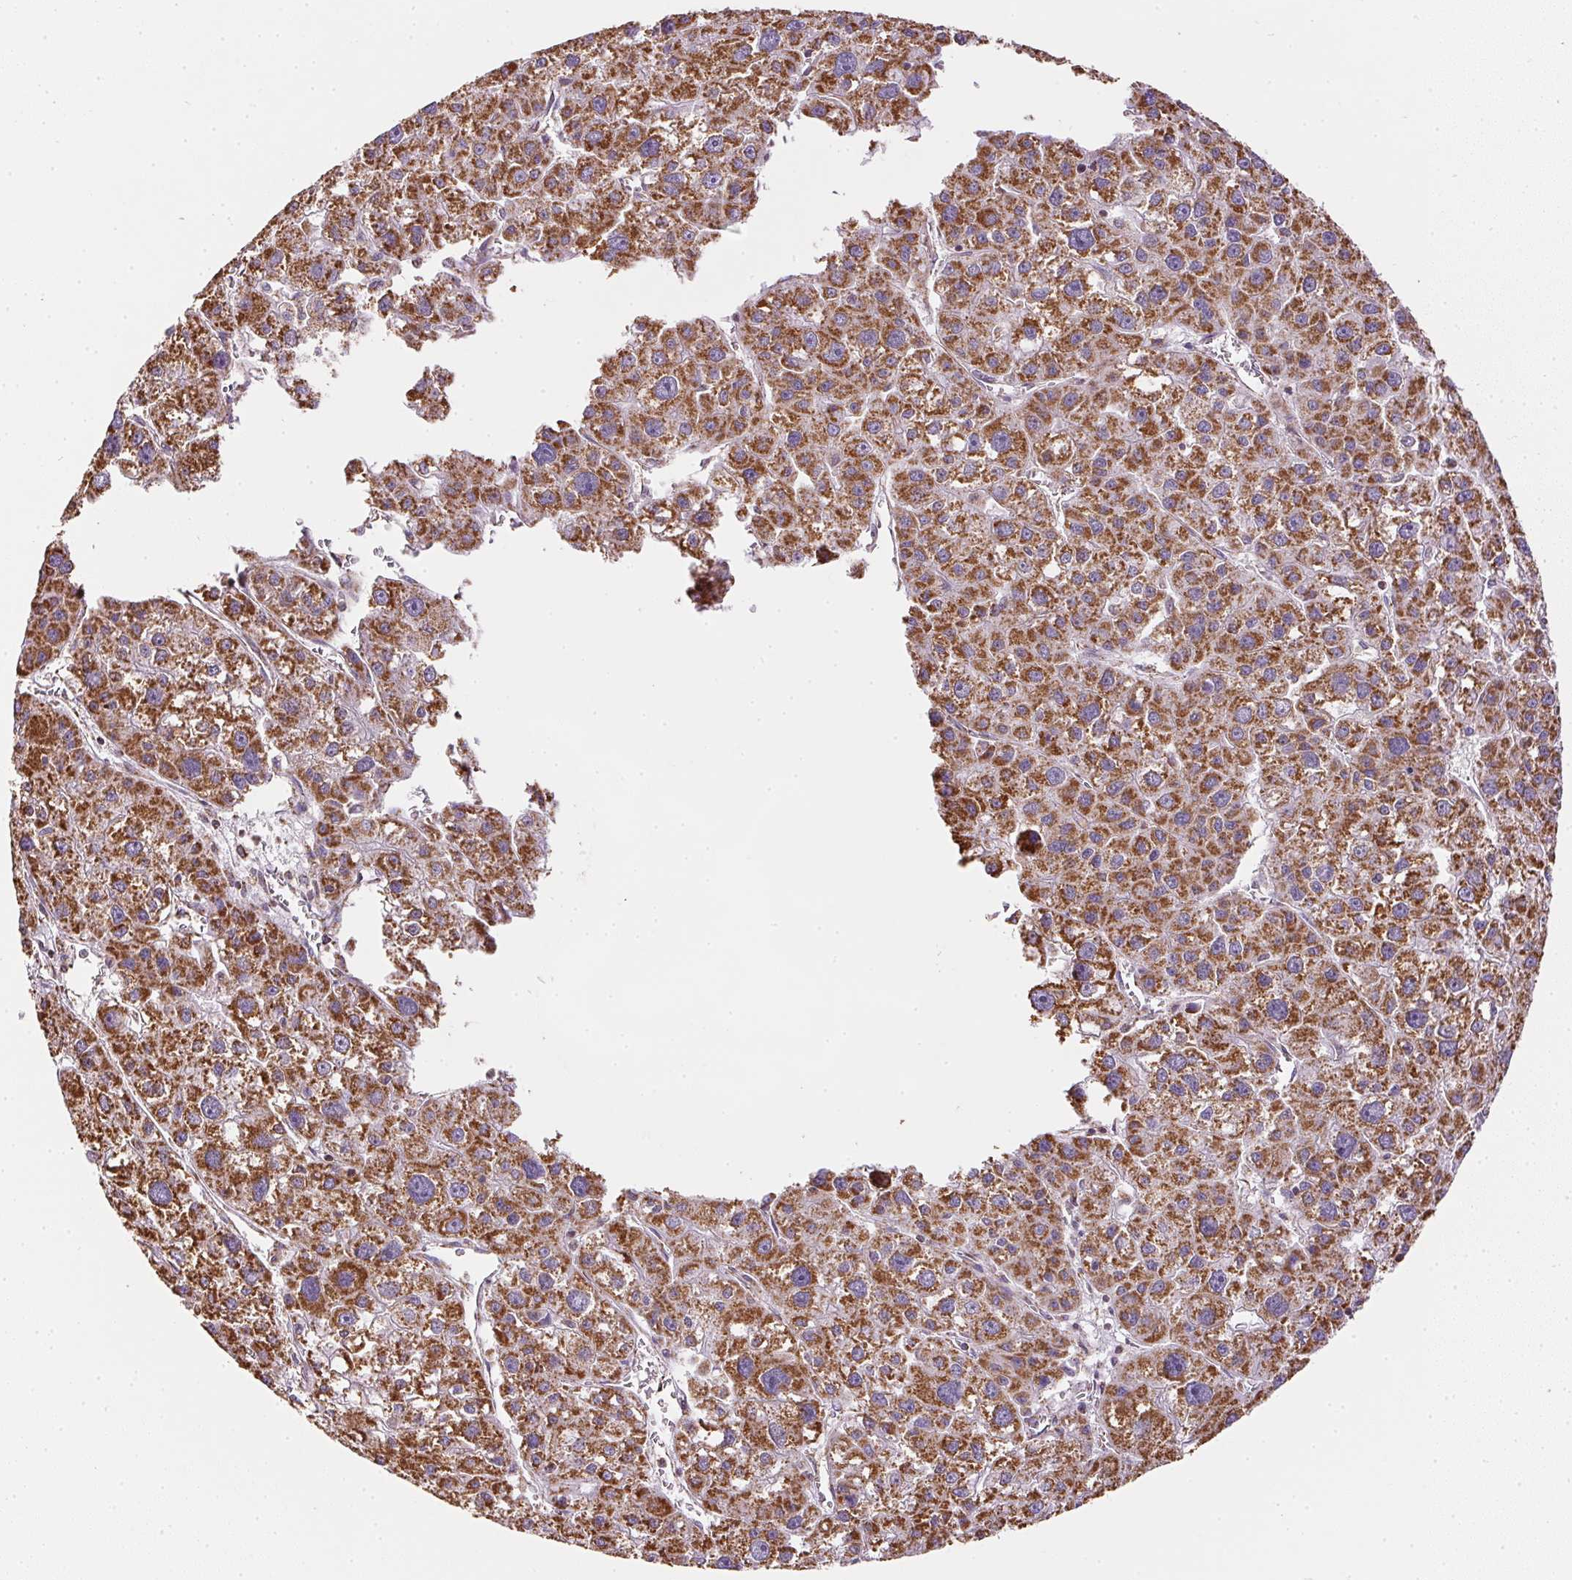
{"staining": {"intensity": "strong", "quantity": ">75%", "location": "cytoplasmic/membranous"}, "tissue": "liver cancer", "cell_type": "Tumor cells", "image_type": "cancer", "snomed": [{"axis": "morphology", "description": "Carcinoma, Hepatocellular, NOS"}, {"axis": "topography", "description": "Liver"}], "caption": "Immunohistochemistry (DAB) staining of liver cancer (hepatocellular carcinoma) shows strong cytoplasmic/membranous protein staining in about >75% of tumor cells.", "gene": "MAPK11", "patient": {"sex": "male", "age": 73}}